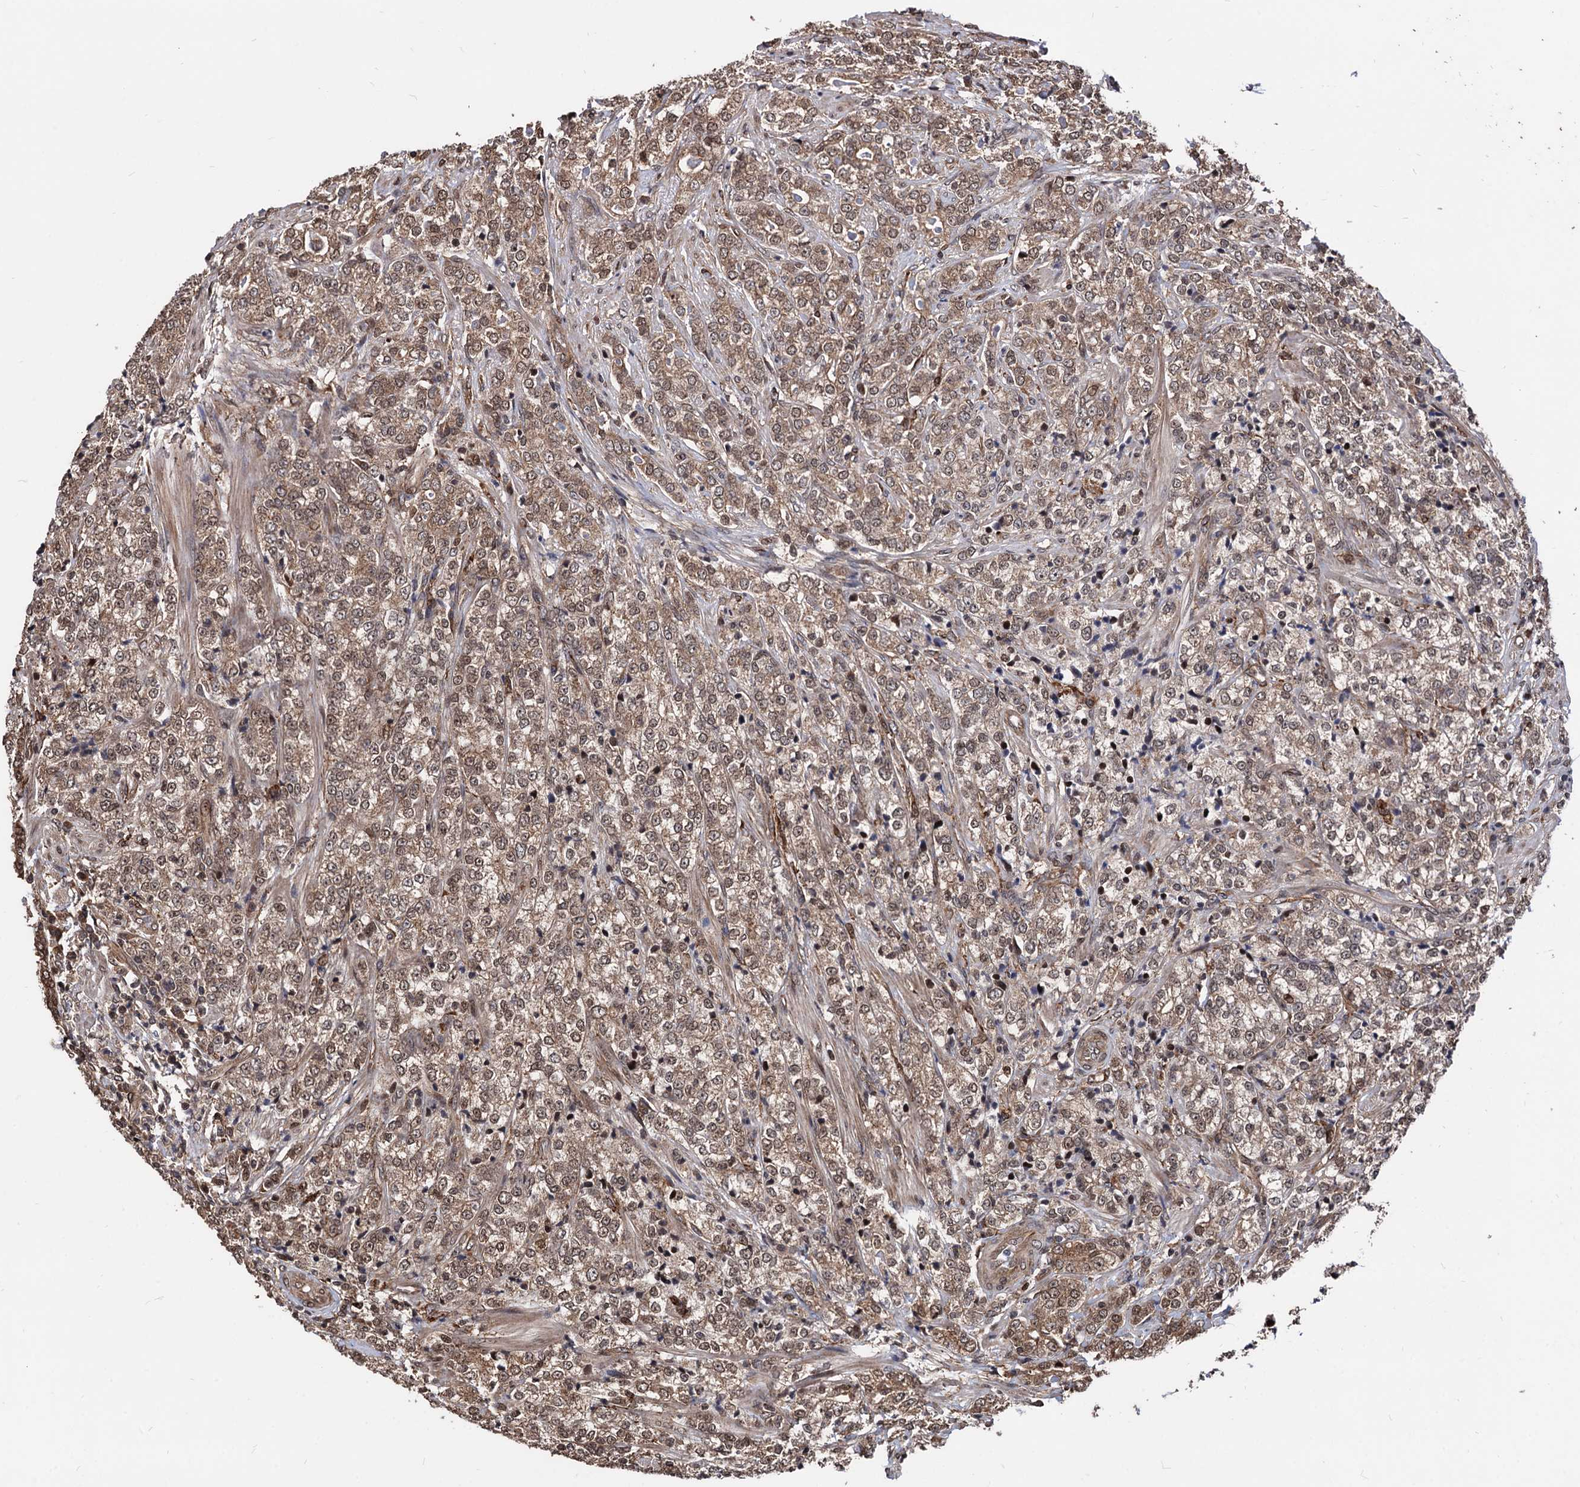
{"staining": {"intensity": "moderate", "quantity": ">75%", "location": "cytoplasmic/membranous,nuclear"}, "tissue": "prostate cancer", "cell_type": "Tumor cells", "image_type": "cancer", "snomed": [{"axis": "morphology", "description": "Adenocarcinoma, High grade"}, {"axis": "topography", "description": "Prostate"}], "caption": "A high-resolution histopathology image shows immunohistochemistry staining of prostate cancer (high-grade adenocarcinoma), which displays moderate cytoplasmic/membranous and nuclear staining in approximately >75% of tumor cells.", "gene": "ANKRD12", "patient": {"sex": "male", "age": 69}}